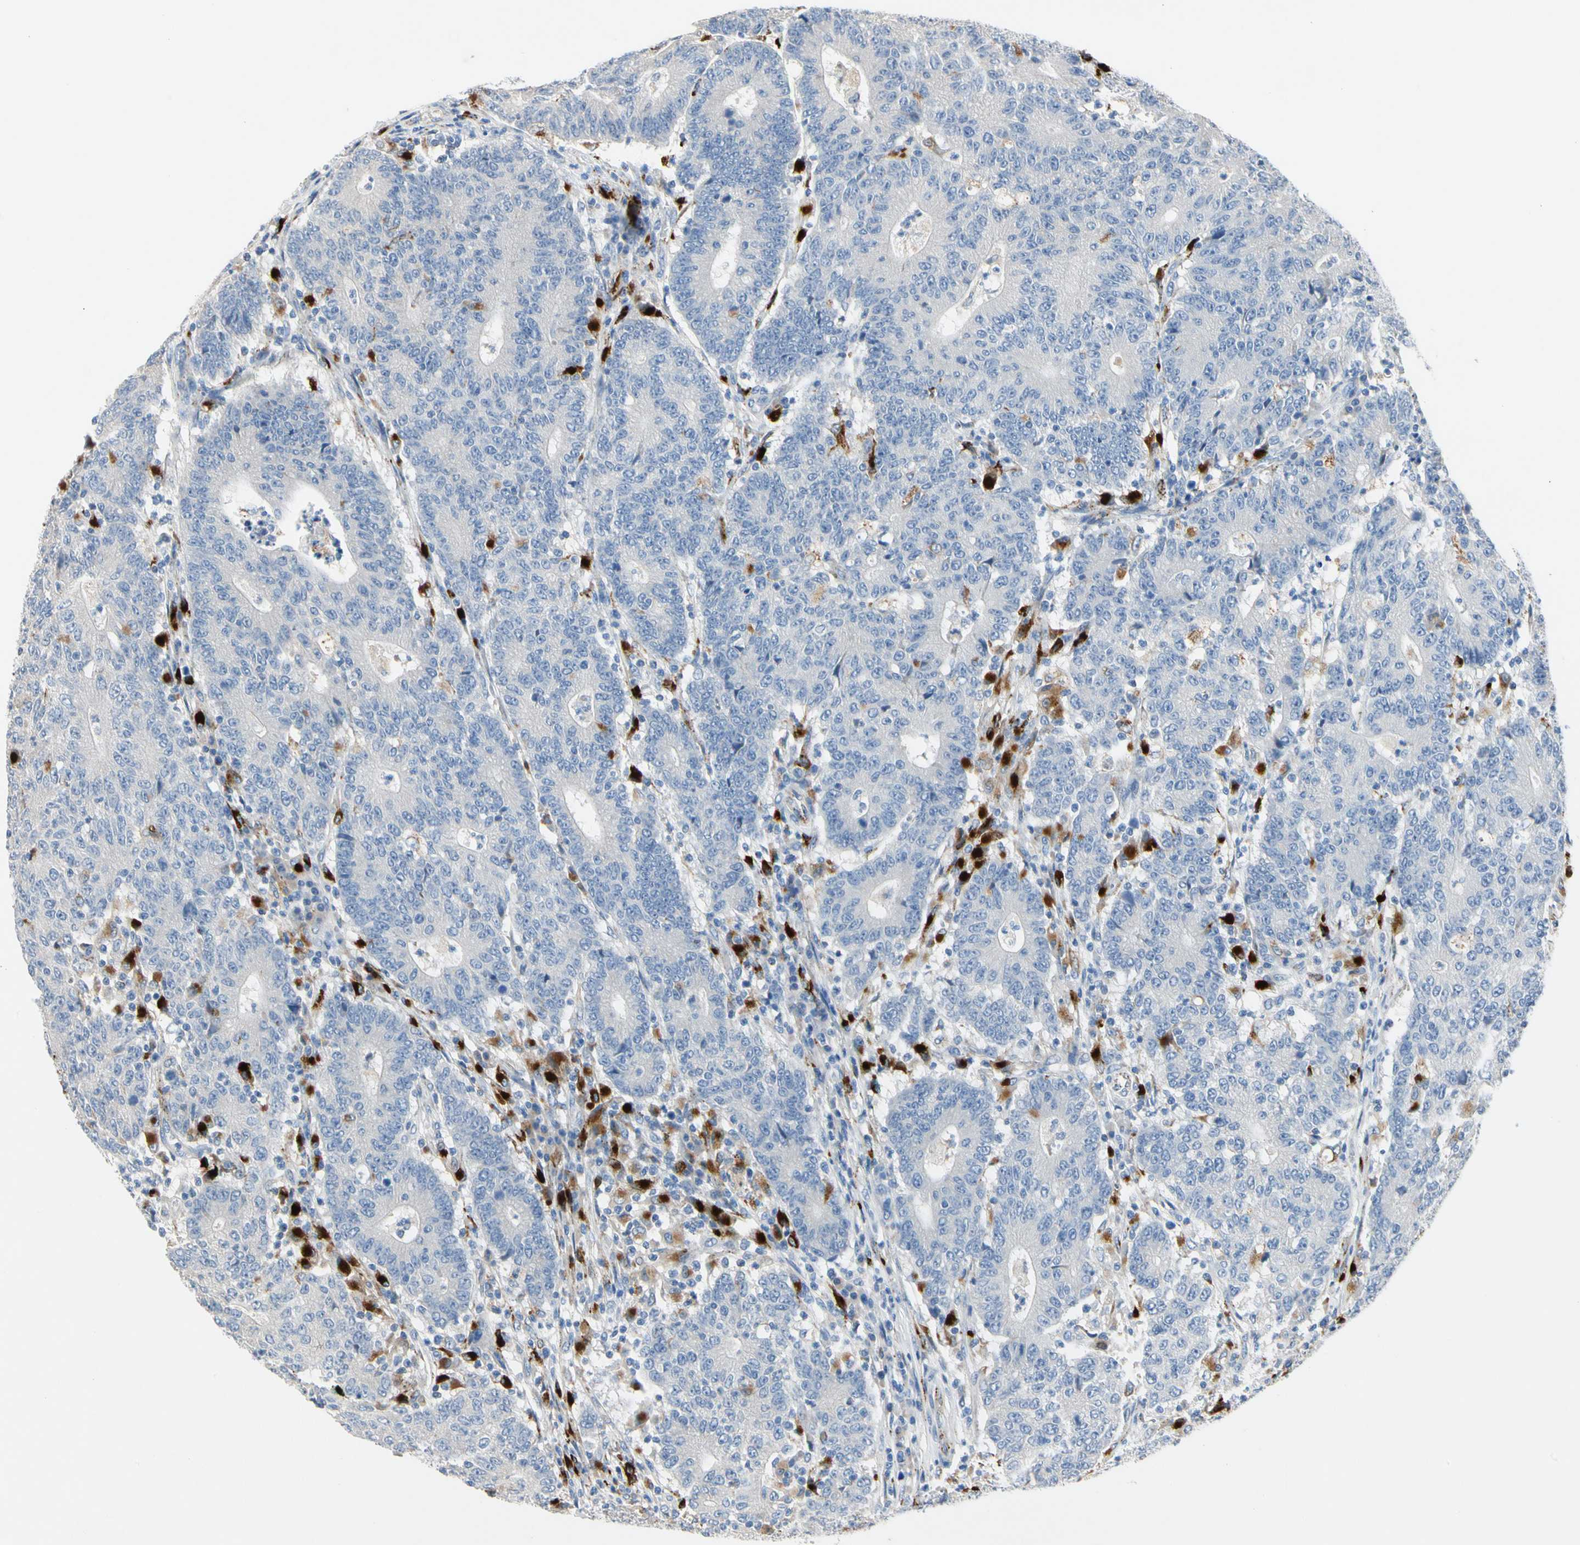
{"staining": {"intensity": "negative", "quantity": "none", "location": "none"}, "tissue": "colorectal cancer", "cell_type": "Tumor cells", "image_type": "cancer", "snomed": [{"axis": "morphology", "description": "Normal tissue, NOS"}, {"axis": "morphology", "description": "Adenocarcinoma, NOS"}, {"axis": "topography", "description": "Colon"}], "caption": "Immunohistochemistry of human colorectal cancer (adenocarcinoma) demonstrates no positivity in tumor cells.", "gene": "RETSAT", "patient": {"sex": "female", "age": 75}}